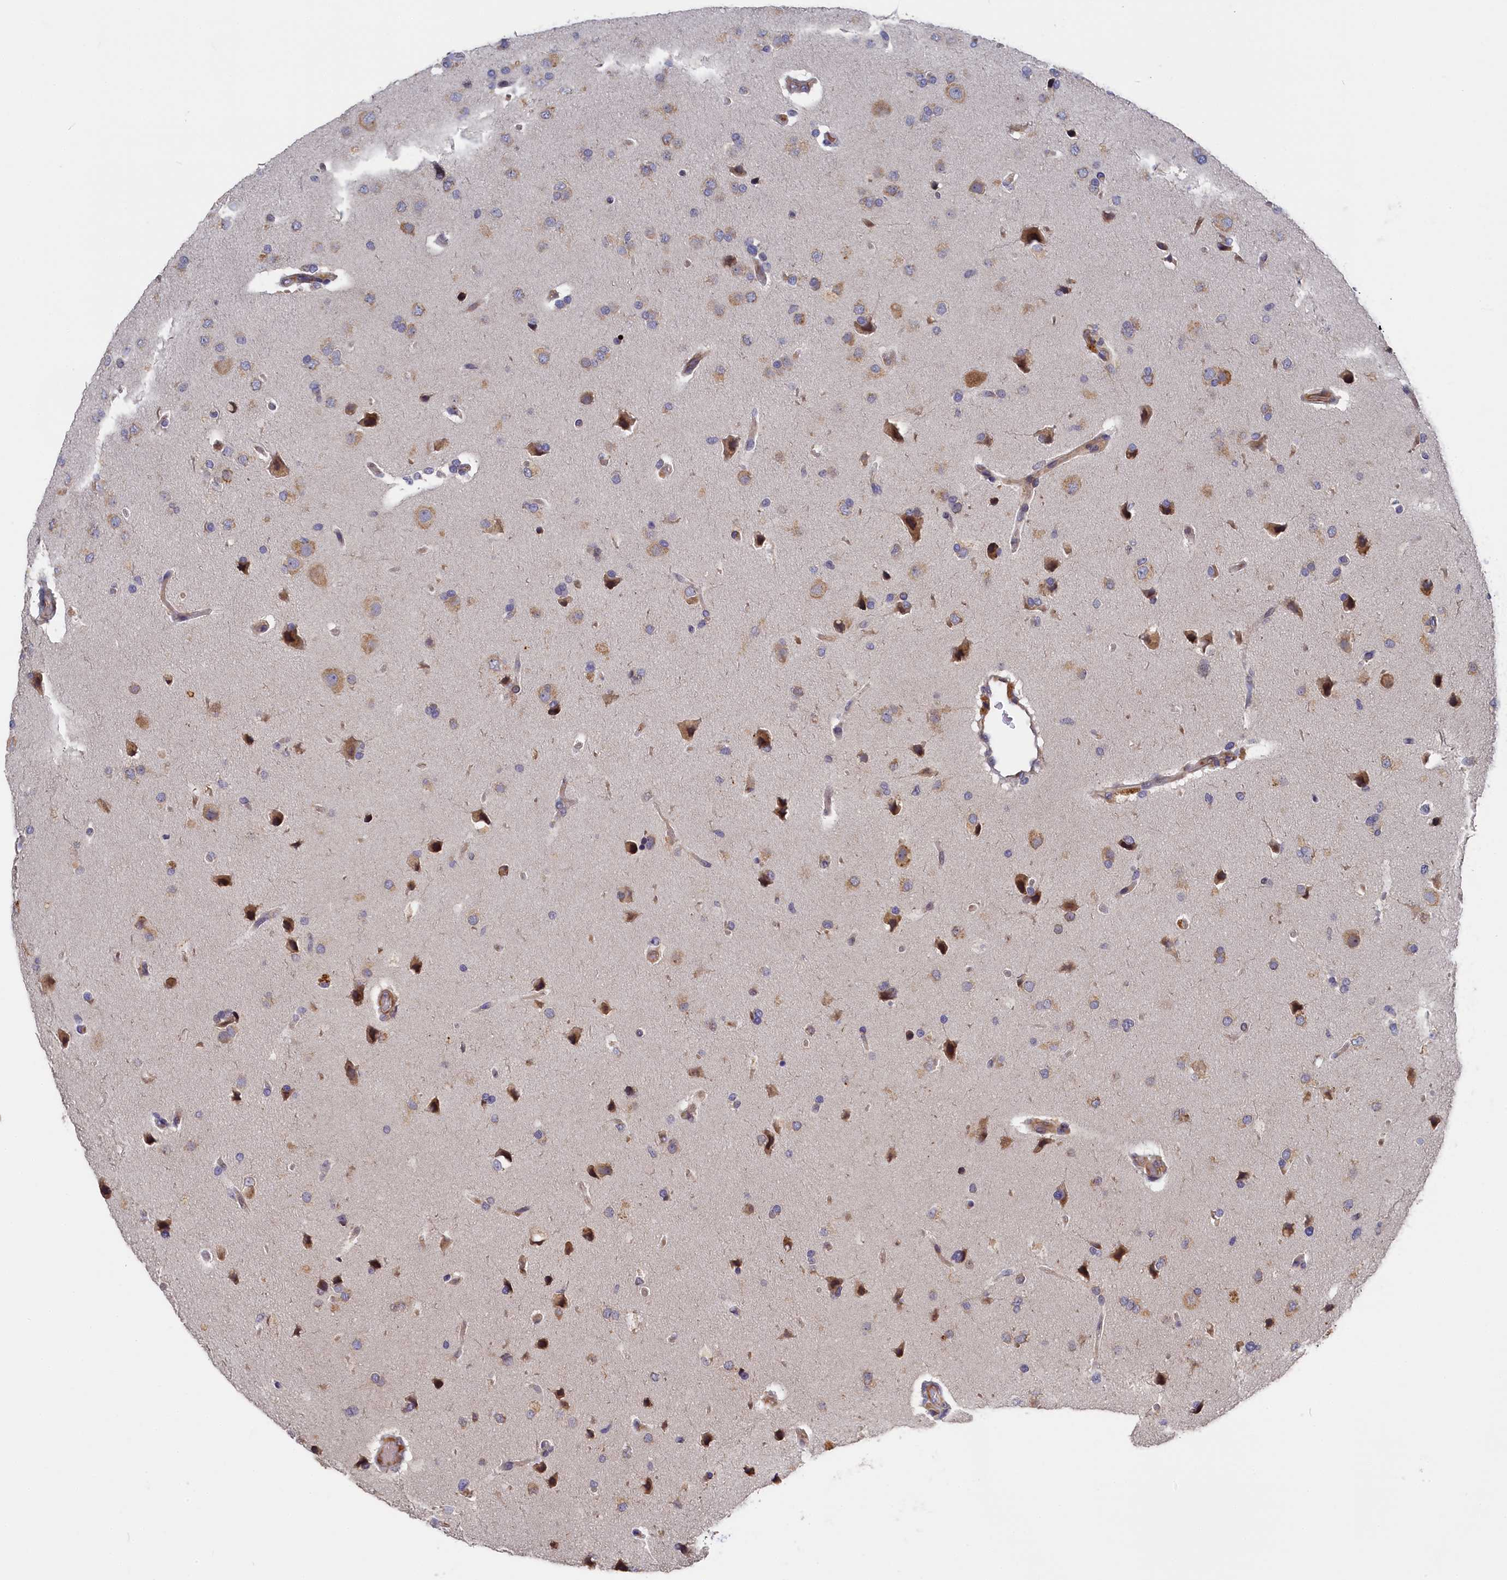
{"staining": {"intensity": "moderate", "quantity": "25%-75%", "location": "cytoplasmic/membranous"}, "tissue": "glioma", "cell_type": "Tumor cells", "image_type": "cancer", "snomed": [{"axis": "morphology", "description": "Glioma, malignant, High grade"}, {"axis": "topography", "description": "Brain"}], "caption": "A brown stain highlights moderate cytoplasmic/membranous expression of a protein in human glioma tumor cells.", "gene": "CYB5D2", "patient": {"sex": "male", "age": 72}}